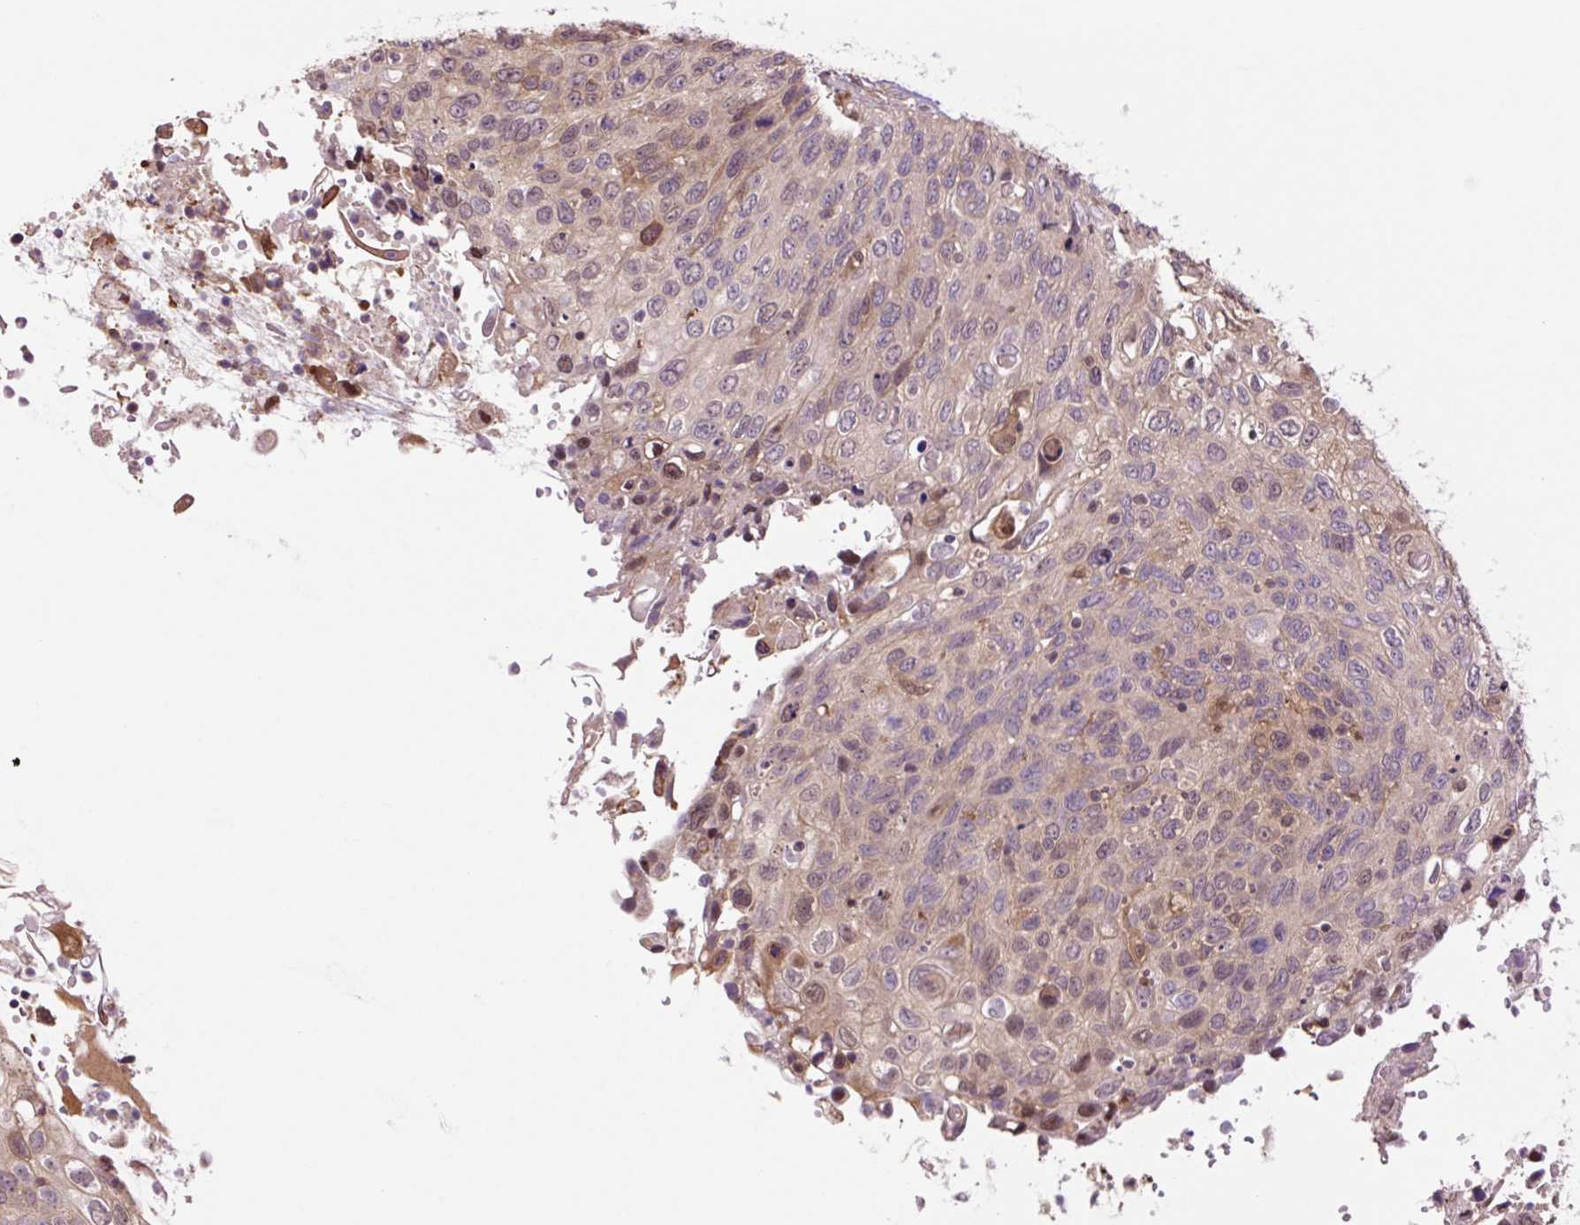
{"staining": {"intensity": "weak", "quantity": "25%-75%", "location": "cytoplasmic/membranous"}, "tissue": "cervical cancer", "cell_type": "Tumor cells", "image_type": "cancer", "snomed": [{"axis": "morphology", "description": "Squamous cell carcinoma, NOS"}, {"axis": "topography", "description": "Cervix"}], "caption": "High-magnification brightfield microscopy of cervical cancer stained with DAB (brown) and counterstained with hematoxylin (blue). tumor cells exhibit weak cytoplasmic/membranous expression is appreciated in about25%-75% of cells.", "gene": "TPT1", "patient": {"sex": "female", "age": 70}}